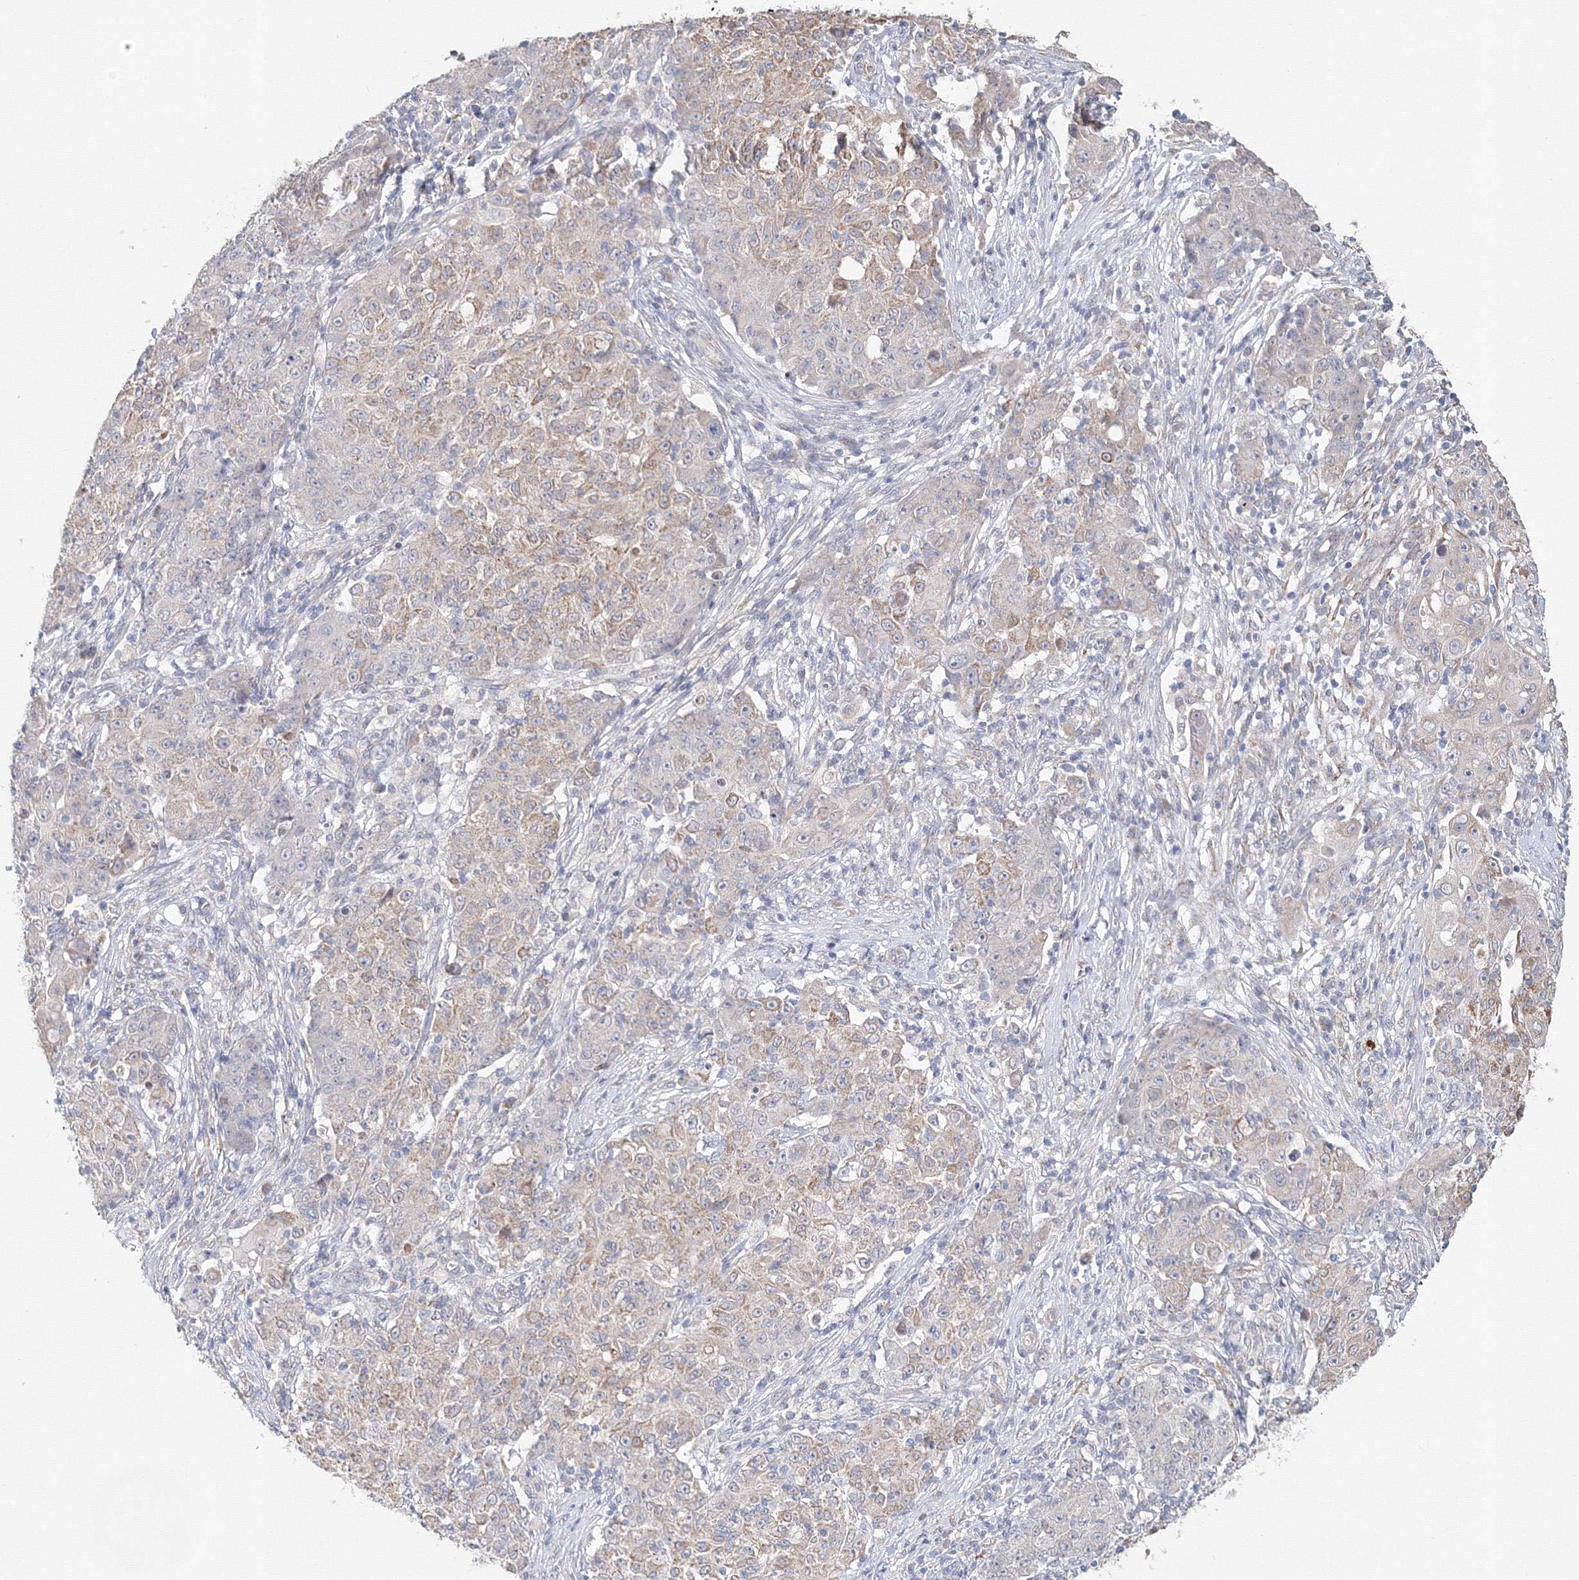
{"staining": {"intensity": "weak", "quantity": "<25%", "location": "cytoplasmic/membranous"}, "tissue": "ovarian cancer", "cell_type": "Tumor cells", "image_type": "cancer", "snomed": [{"axis": "morphology", "description": "Carcinoma, endometroid"}, {"axis": "topography", "description": "Ovary"}], "caption": "This is an immunohistochemistry photomicrograph of human ovarian cancer. There is no positivity in tumor cells.", "gene": "DHRS12", "patient": {"sex": "female", "age": 42}}